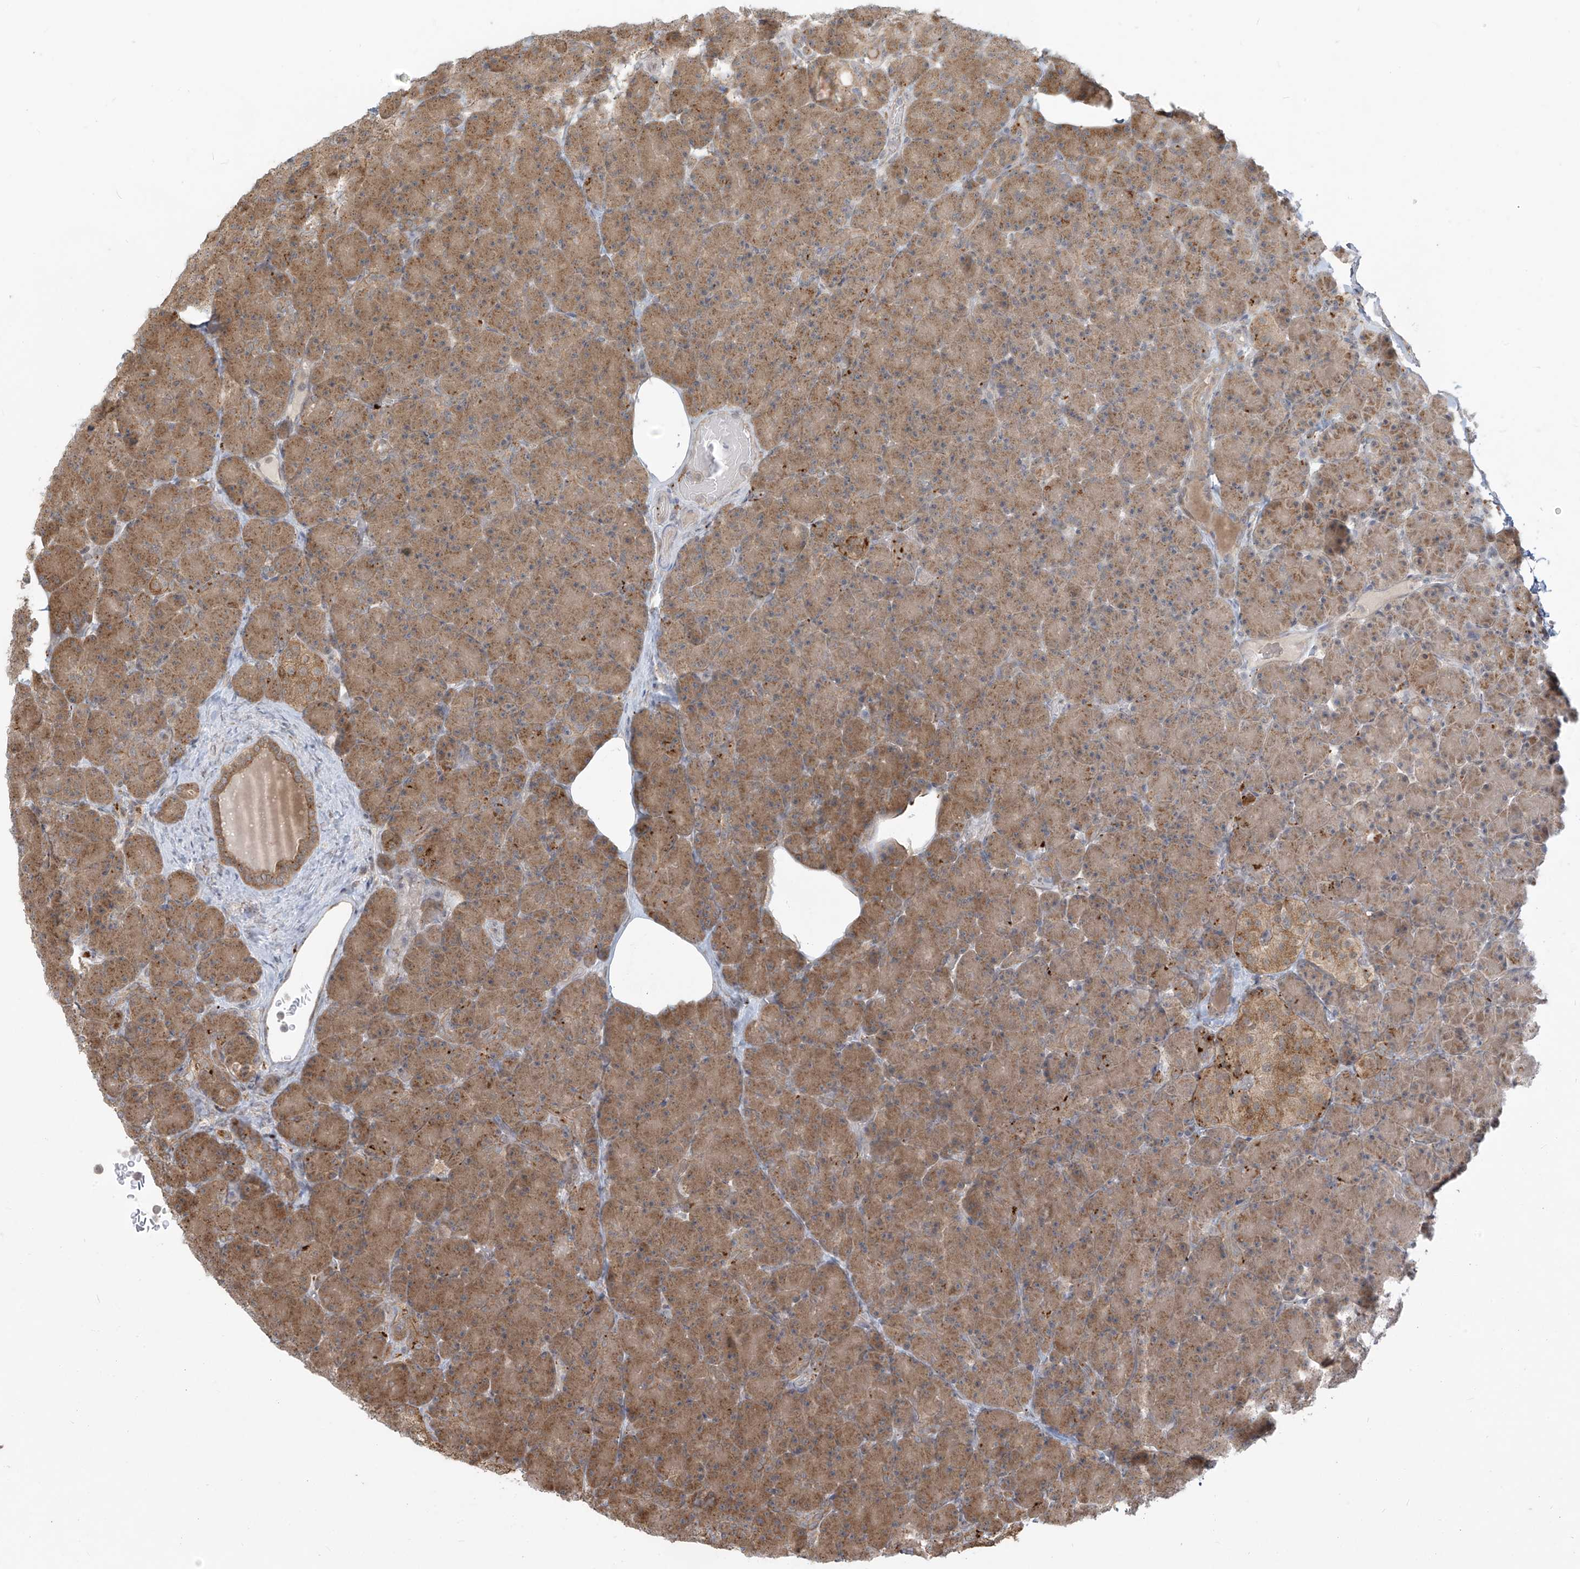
{"staining": {"intensity": "moderate", "quantity": ">75%", "location": "cytoplasmic/membranous"}, "tissue": "pancreas", "cell_type": "Exocrine glandular cells", "image_type": "normal", "snomed": [{"axis": "morphology", "description": "Normal tissue, NOS"}, {"axis": "topography", "description": "Pancreas"}], "caption": "This image demonstrates benign pancreas stained with IHC to label a protein in brown. The cytoplasmic/membranous of exocrine glandular cells show moderate positivity for the protein. Nuclei are counter-stained blue.", "gene": "PLEKHM3", "patient": {"sex": "female", "age": 43}}